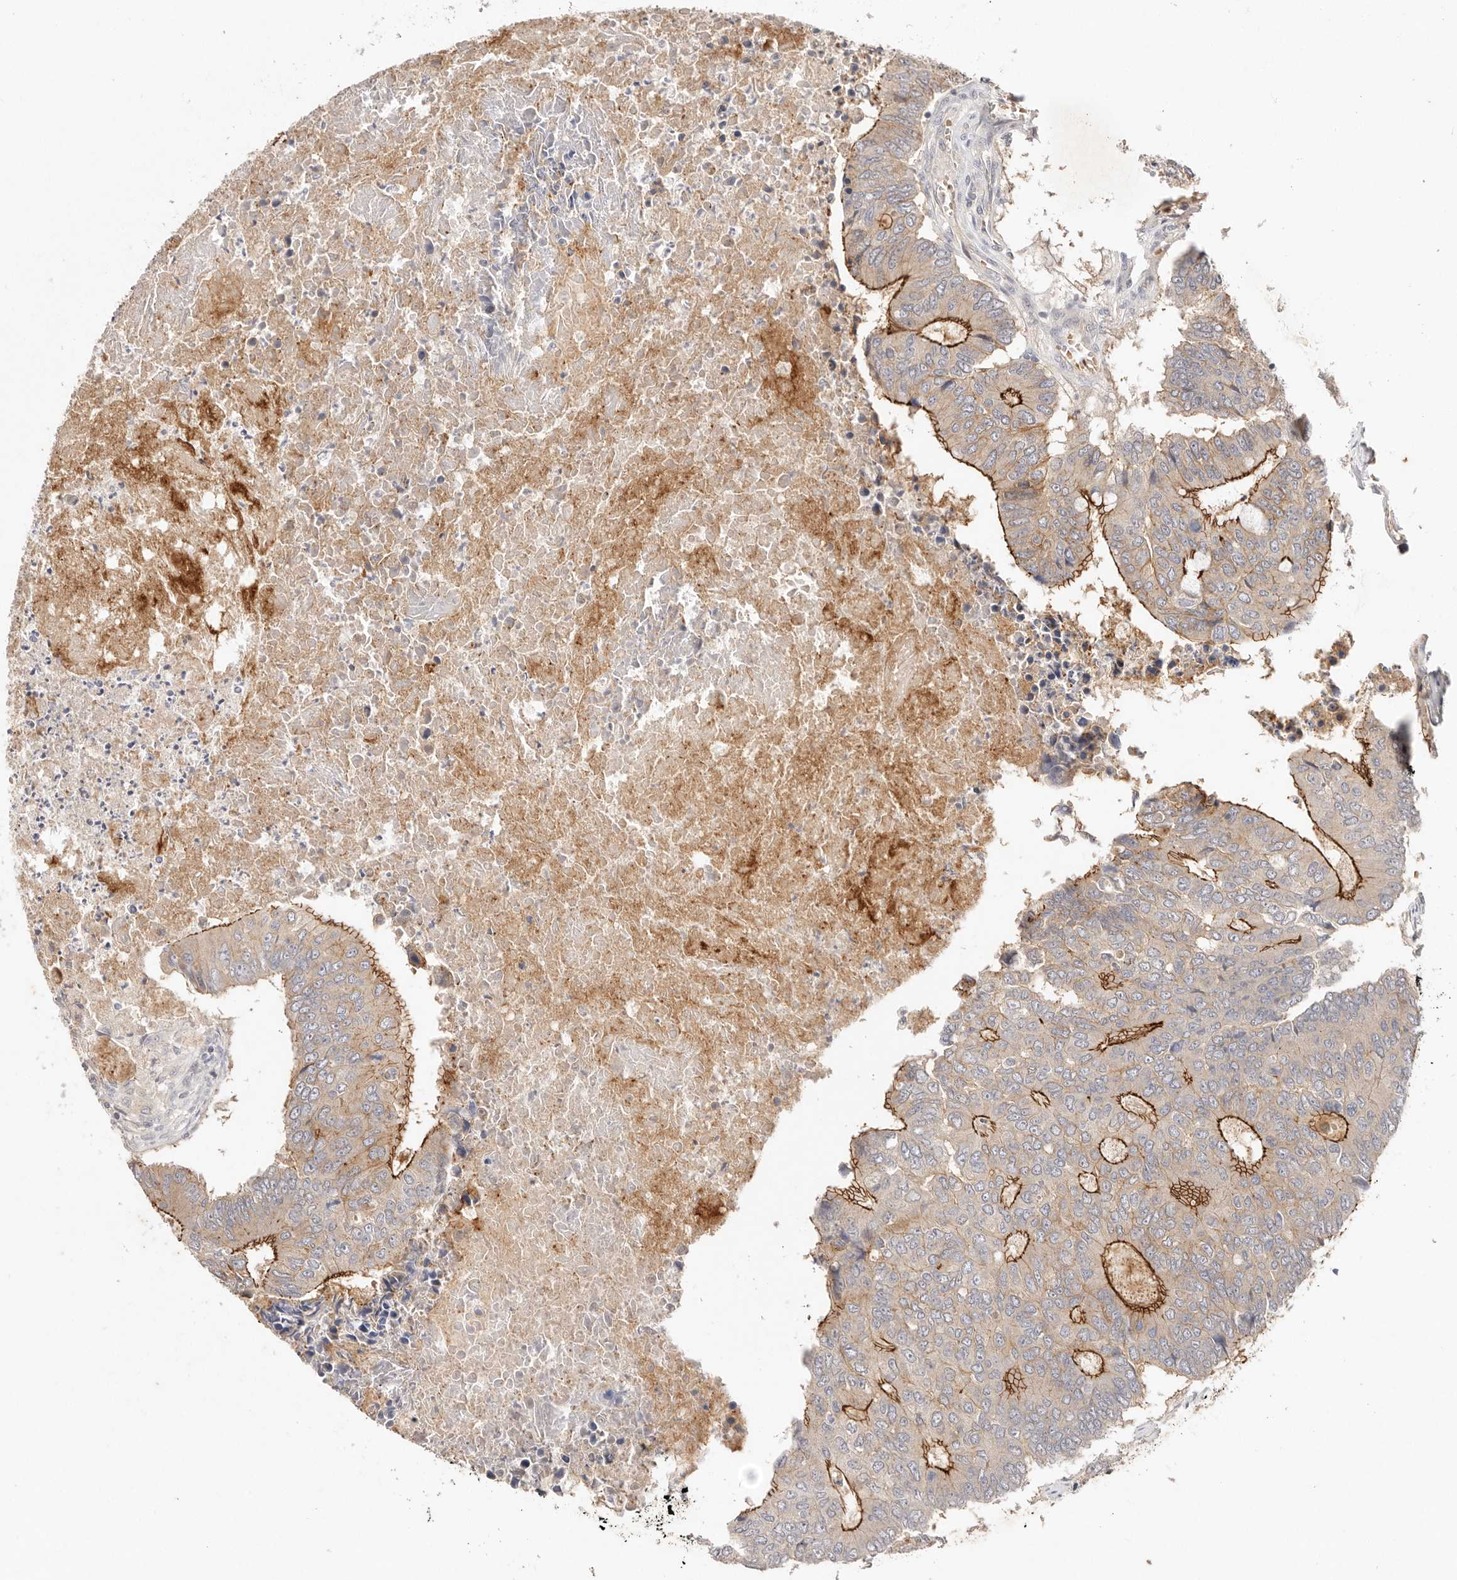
{"staining": {"intensity": "strong", "quantity": "25%-75%", "location": "cytoplasmic/membranous"}, "tissue": "colorectal cancer", "cell_type": "Tumor cells", "image_type": "cancer", "snomed": [{"axis": "morphology", "description": "Adenocarcinoma, NOS"}, {"axis": "topography", "description": "Colon"}], "caption": "Strong cytoplasmic/membranous positivity for a protein is appreciated in about 25%-75% of tumor cells of colorectal adenocarcinoma using immunohistochemistry.", "gene": "CXADR", "patient": {"sex": "male", "age": 87}}